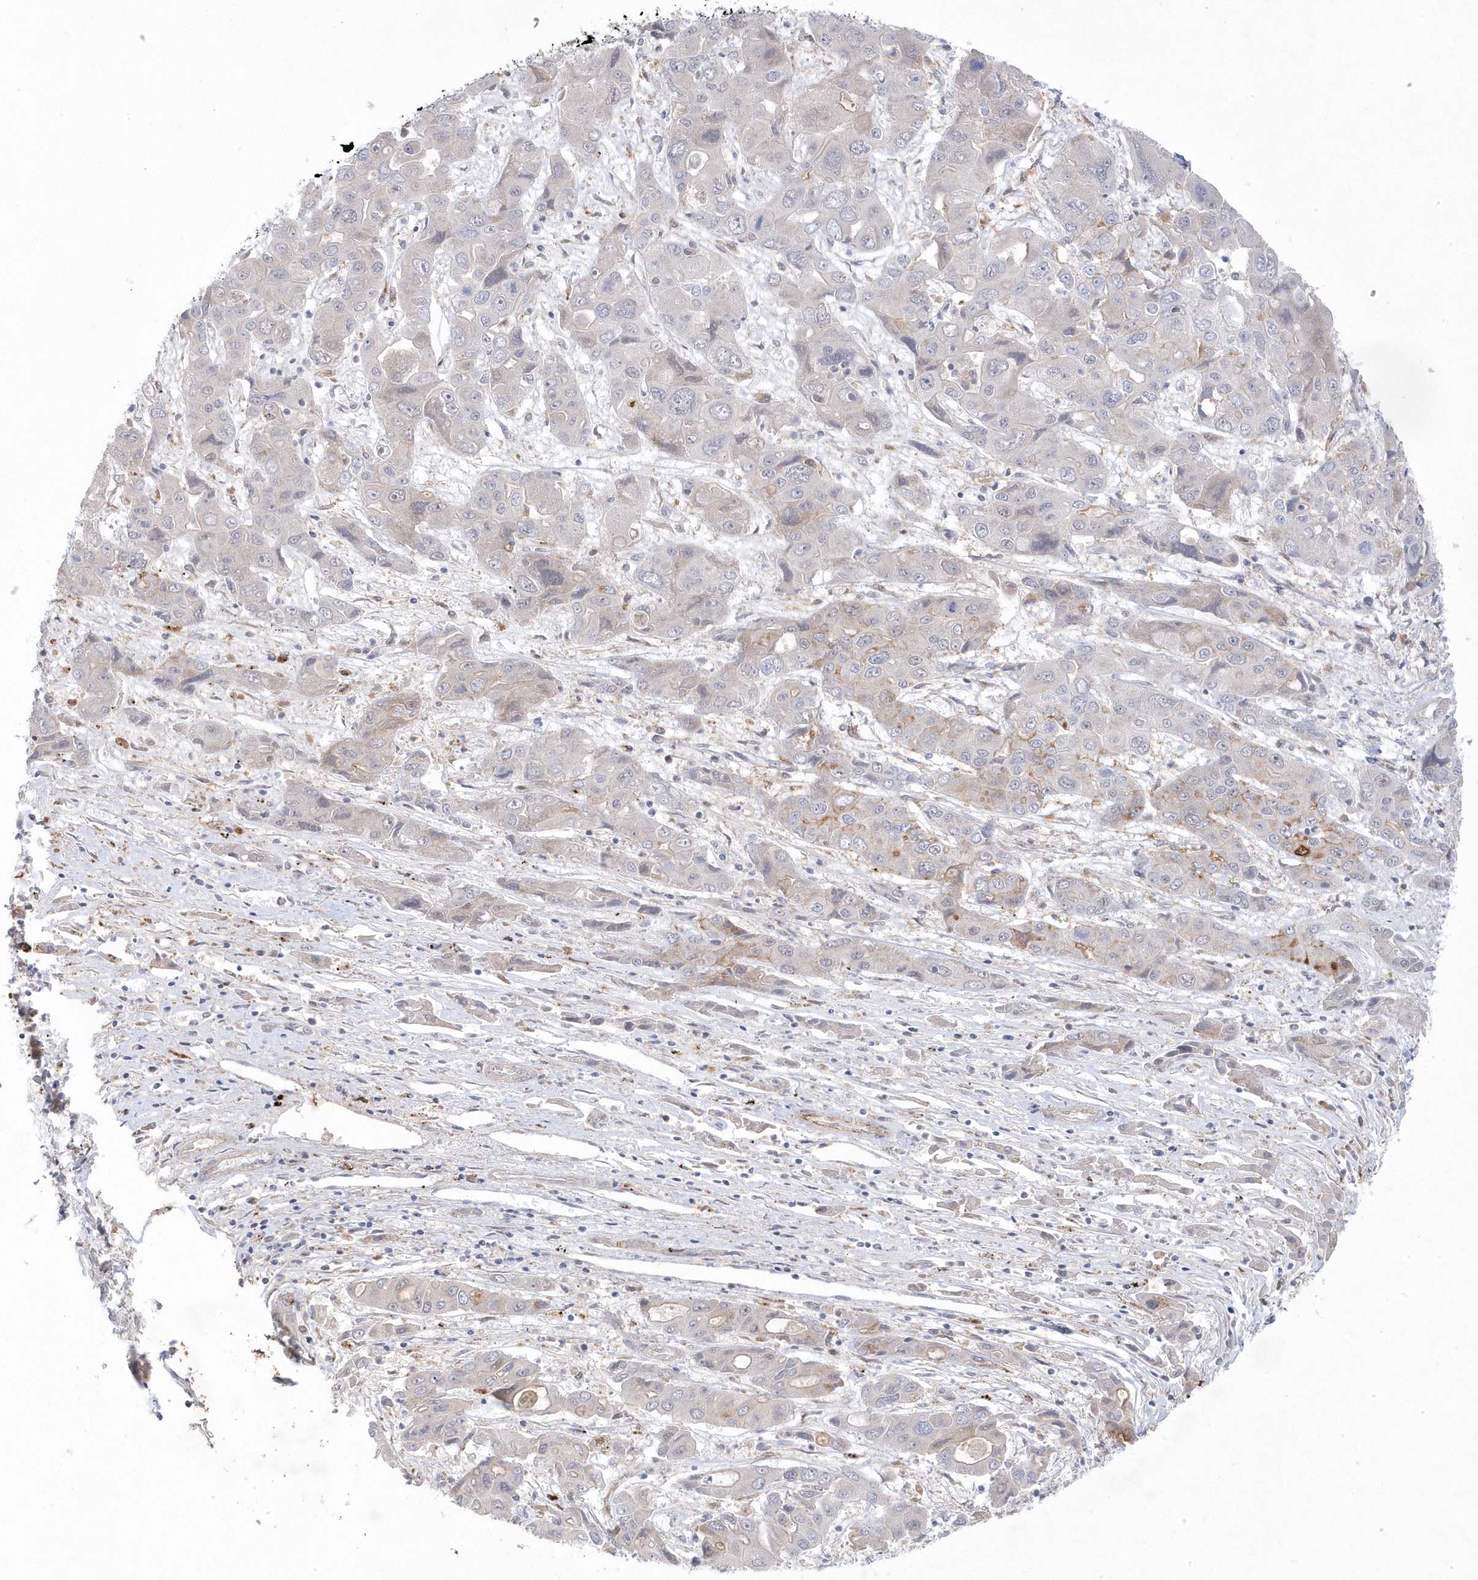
{"staining": {"intensity": "negative", "quantity": "none", "location": "none"}, "tissue": "liver cancer", "cell_type": "Tumor cells", "image_type": "cancer", "snomed": [{"axis": "morphology", "description": "Cholangiocarcinoma"}, {"axis": "topography", "description": "Liver"}], "caption": "There is no significant expression in tumor cells of liver cholangiocarcinoma.", "gene": "ANAPC1", "patient": {"sex": "male", "age": 67}}